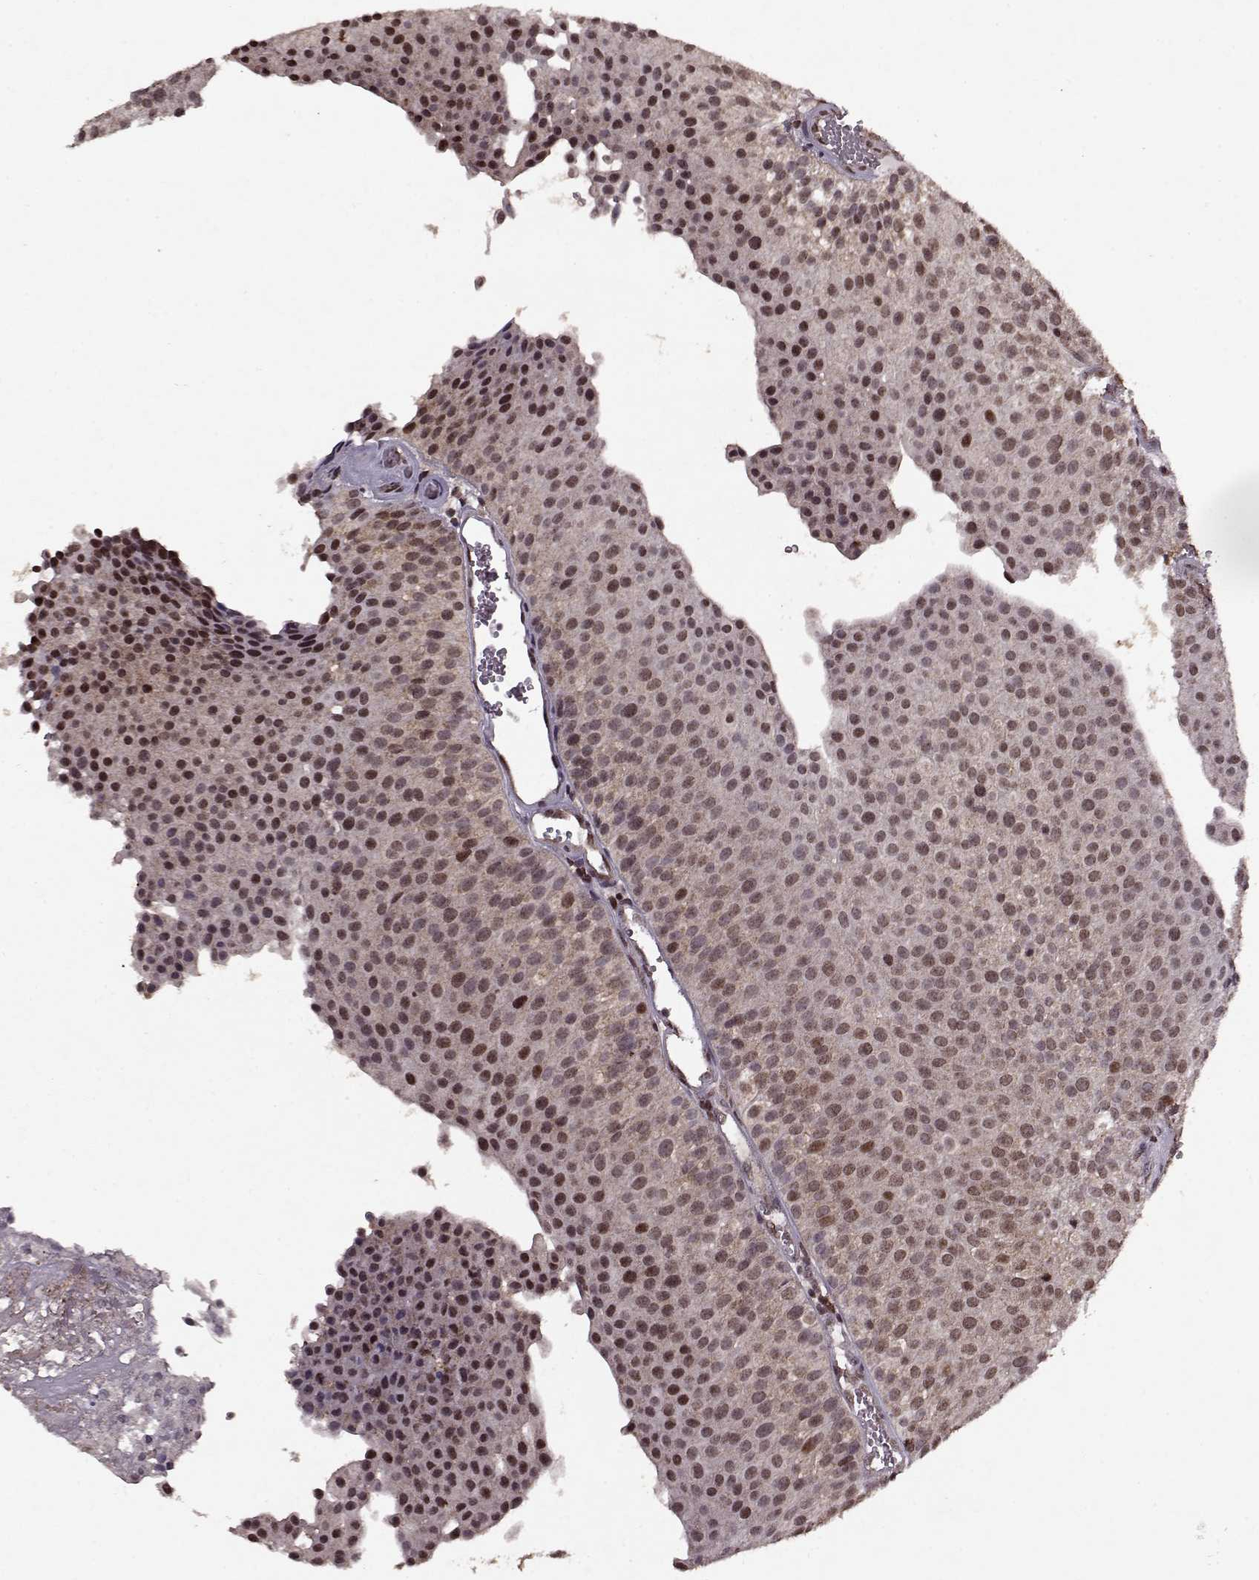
{"staining": {"intensity": "weak", "quantity": "25%-75%", "location": "nuclear"}, "tissue": "urothelial cancer", "cell_type": "Tumor cells", "image_type": "cancer", "snomed": [{"axis": "morphology", "description": "Urothelial carcinoma, Low grade"}, {"axis": "topography", "description": "Urinary bladder"}], "caption": "A brown stain labels weak nuclear positivity of a protein in urothelial carcinoma (low-grade) tumor cells. The staining was performed using DAB (3,3'-diaminobenzidine) to visualize the protein expression in brown, while the nuclei were stained in blue with hematoxylin (Magnification: 20x).", "gene": "PSMA7", "patient": {"sex": "female", "age": 87}}